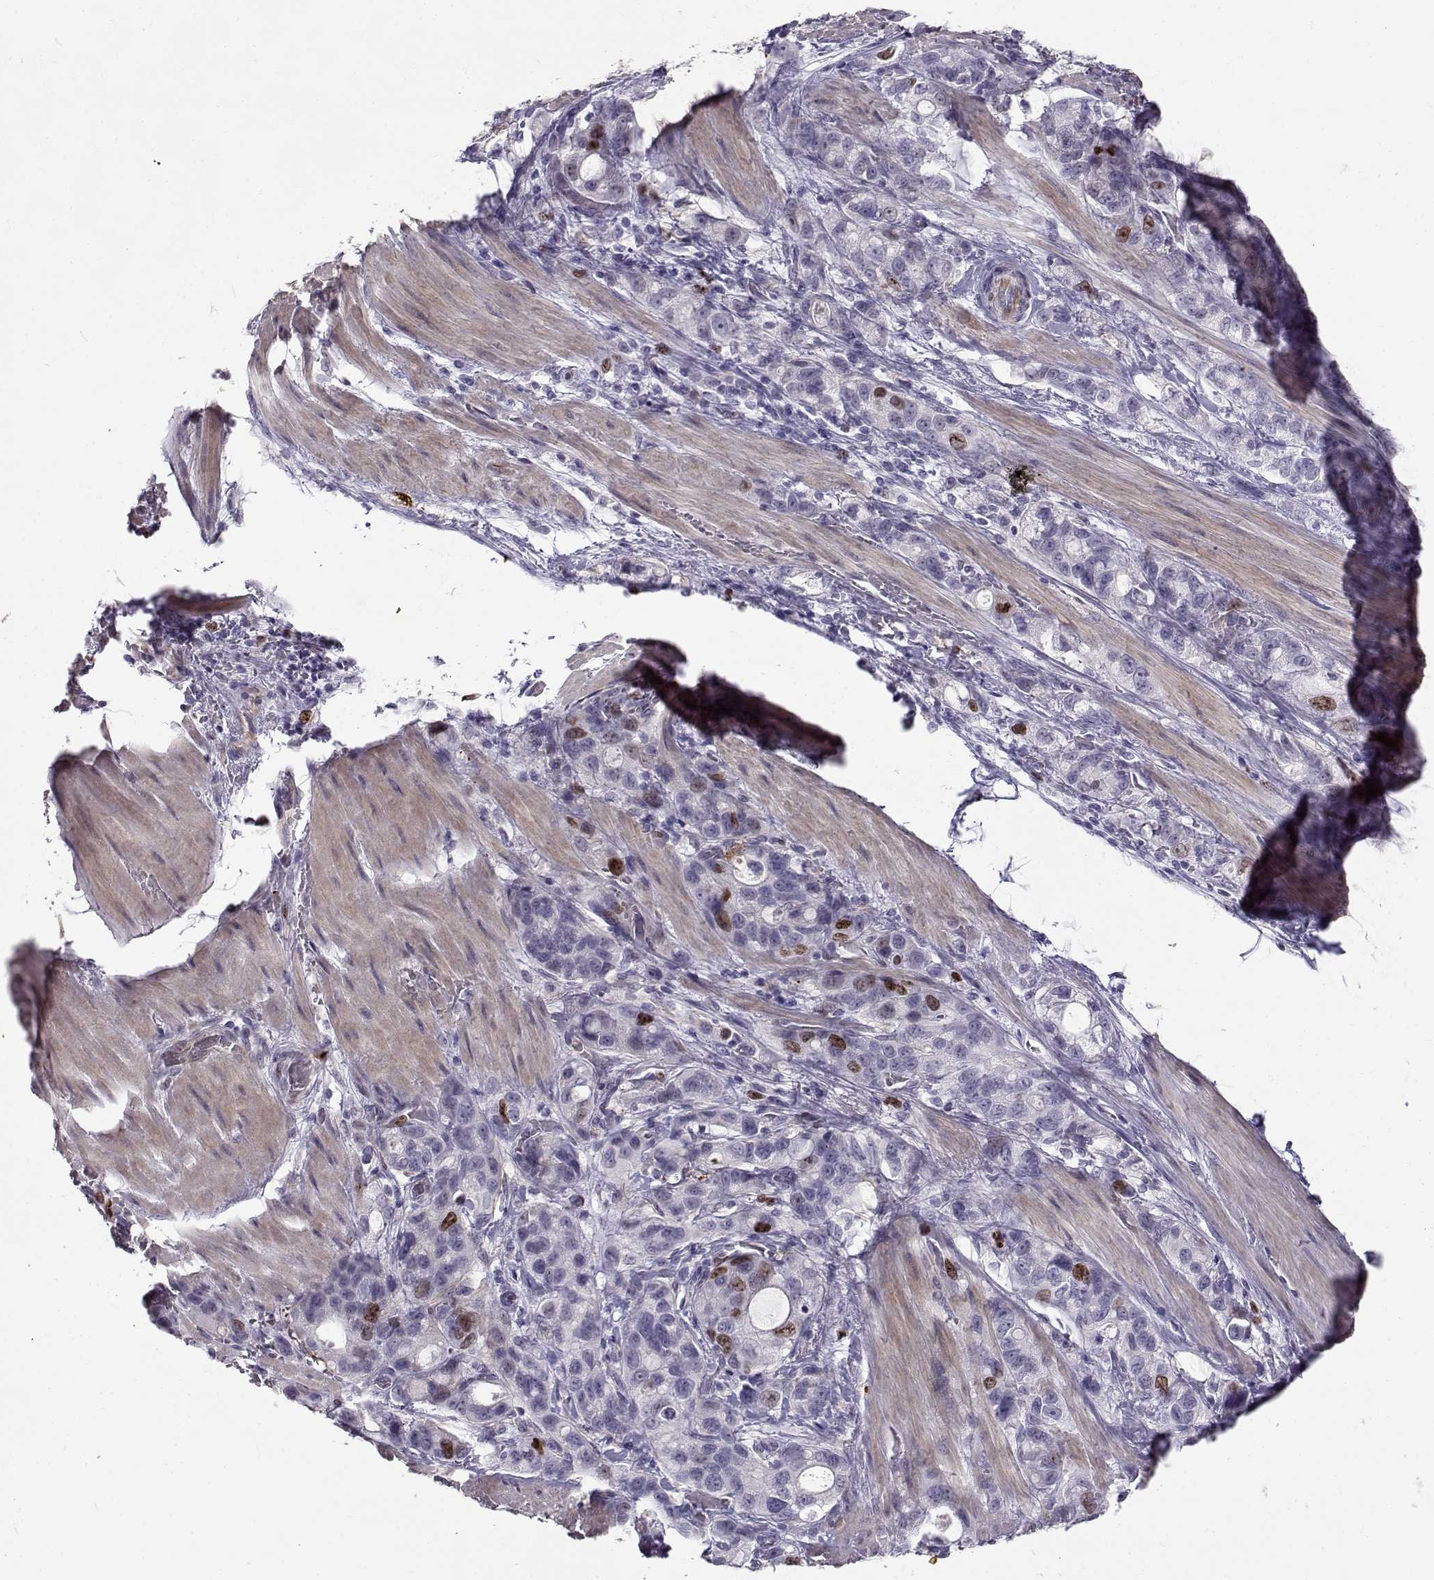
{"staining": {"intensity": "moderate", "quantity": "<25%", "location": "nuclear"}, "tissue": "stomach cancer", "cell_type": "Tumor cells", "image_type": "cancer", "snomed": [{"axis": "morphology", "description": "Adenocarcinoma, NOS"}, {"axis": "topography", "description": "Stomach"}], "caption": "DAB immunohistochemical staining of human stomach cancer (adenocarcinoma) reveals moderate nuclear protein staining in about <25% of tumor cells. (Brightfield microscopy of DAB IHC at high magnification).", "gene": "NPW", "patient": {"sex": "male", "age": 63}}